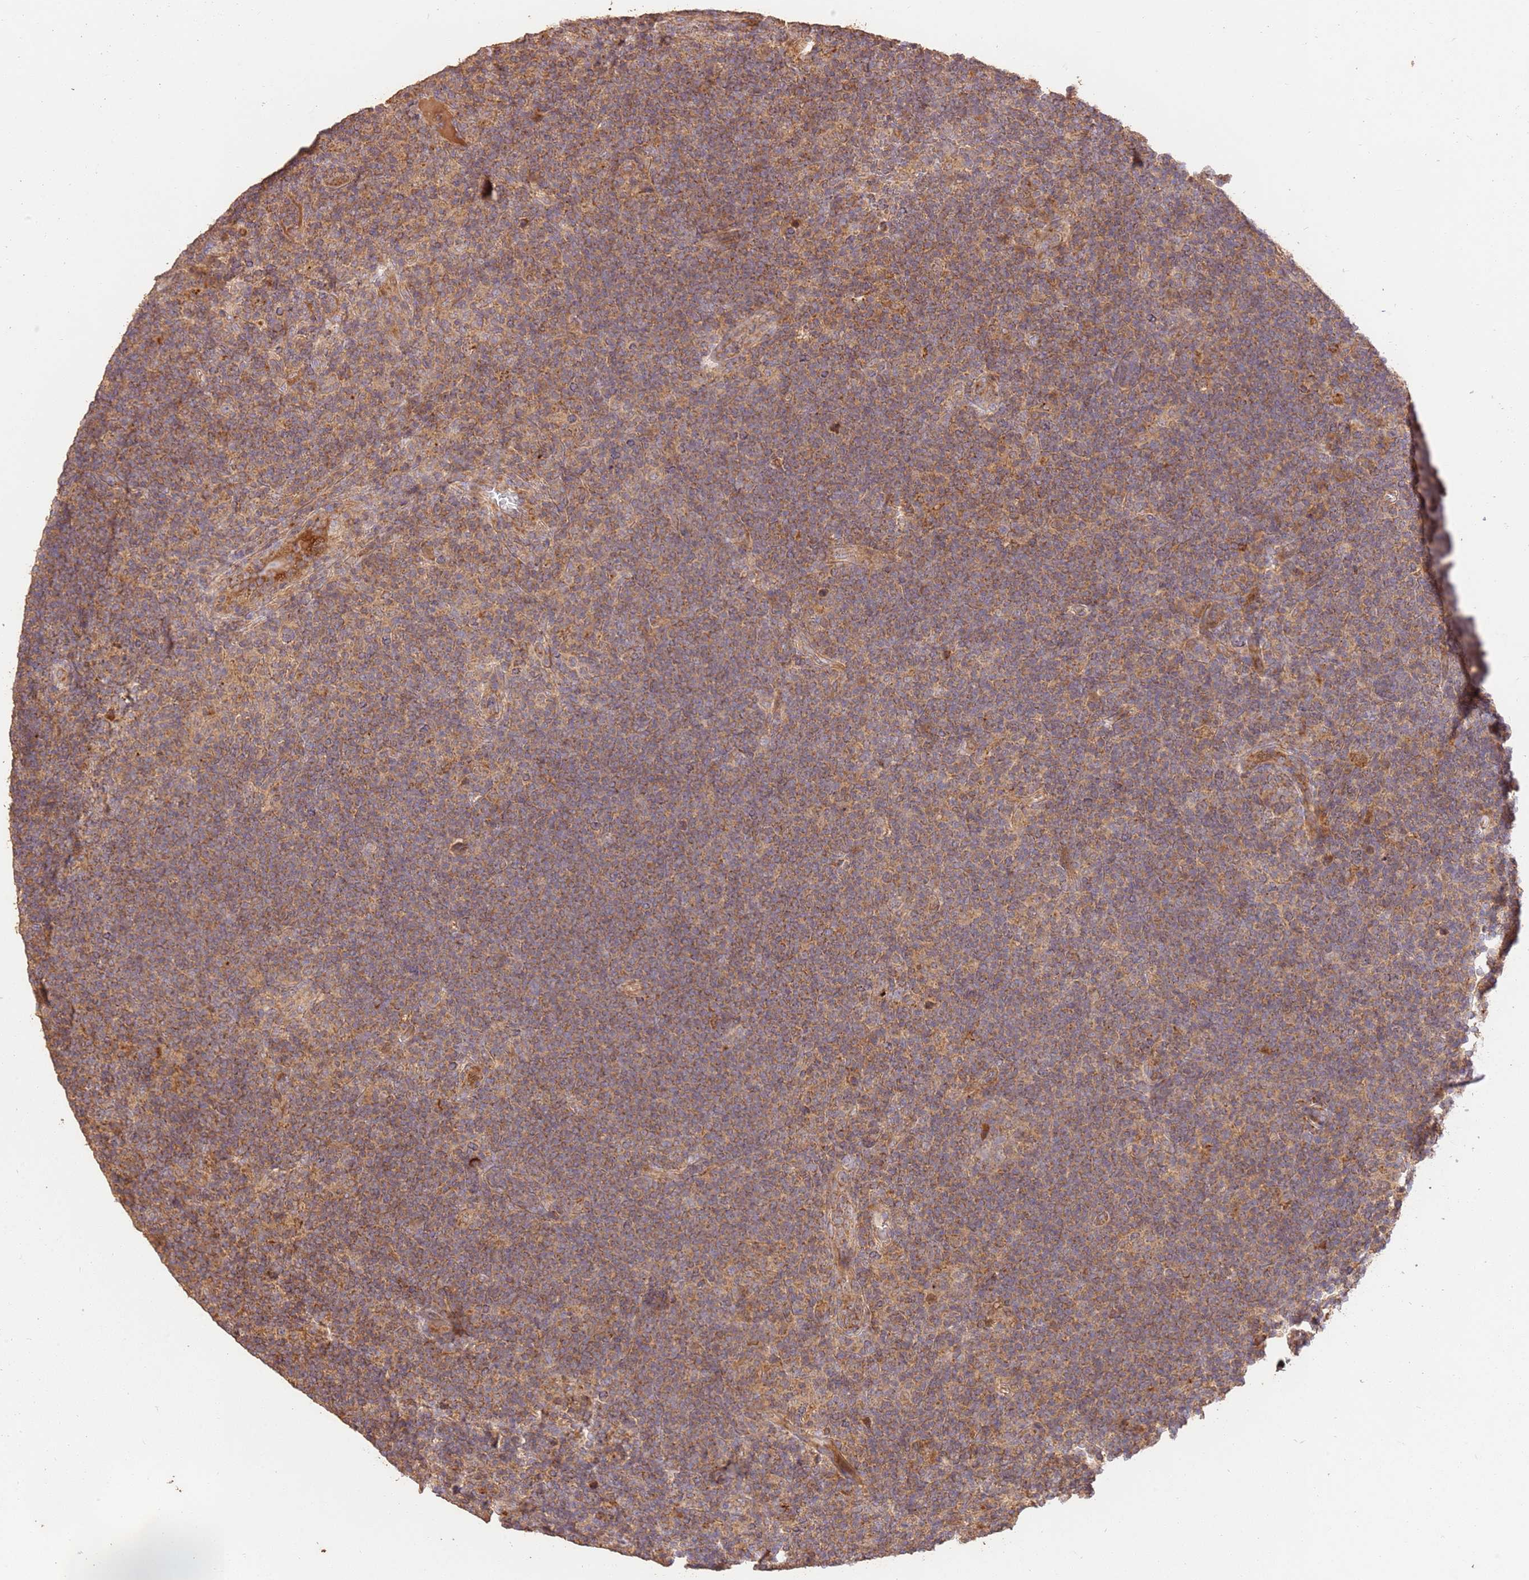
{"staining": {"intensity": "weak", "quantity": ">75%", "location": "cytoplasmic/membranous"}, "tissue": "lymphoma", "cell_type": "Tumor cells", "image_type": "cancer", "snomed": [{"axis": "morphology", "description": "Hodgkin's disease, NOS"}, {"axis": "topography", "description": "Lymph node"}], "caption": "Human Hodgkin's disease stained for a protein (brown) shows weak cytoplasmic/membranous positive positivity in approximately >75% of tumor cells.", "gene": "LRRC28", "patient": {"sex": "female", "age": 57}}